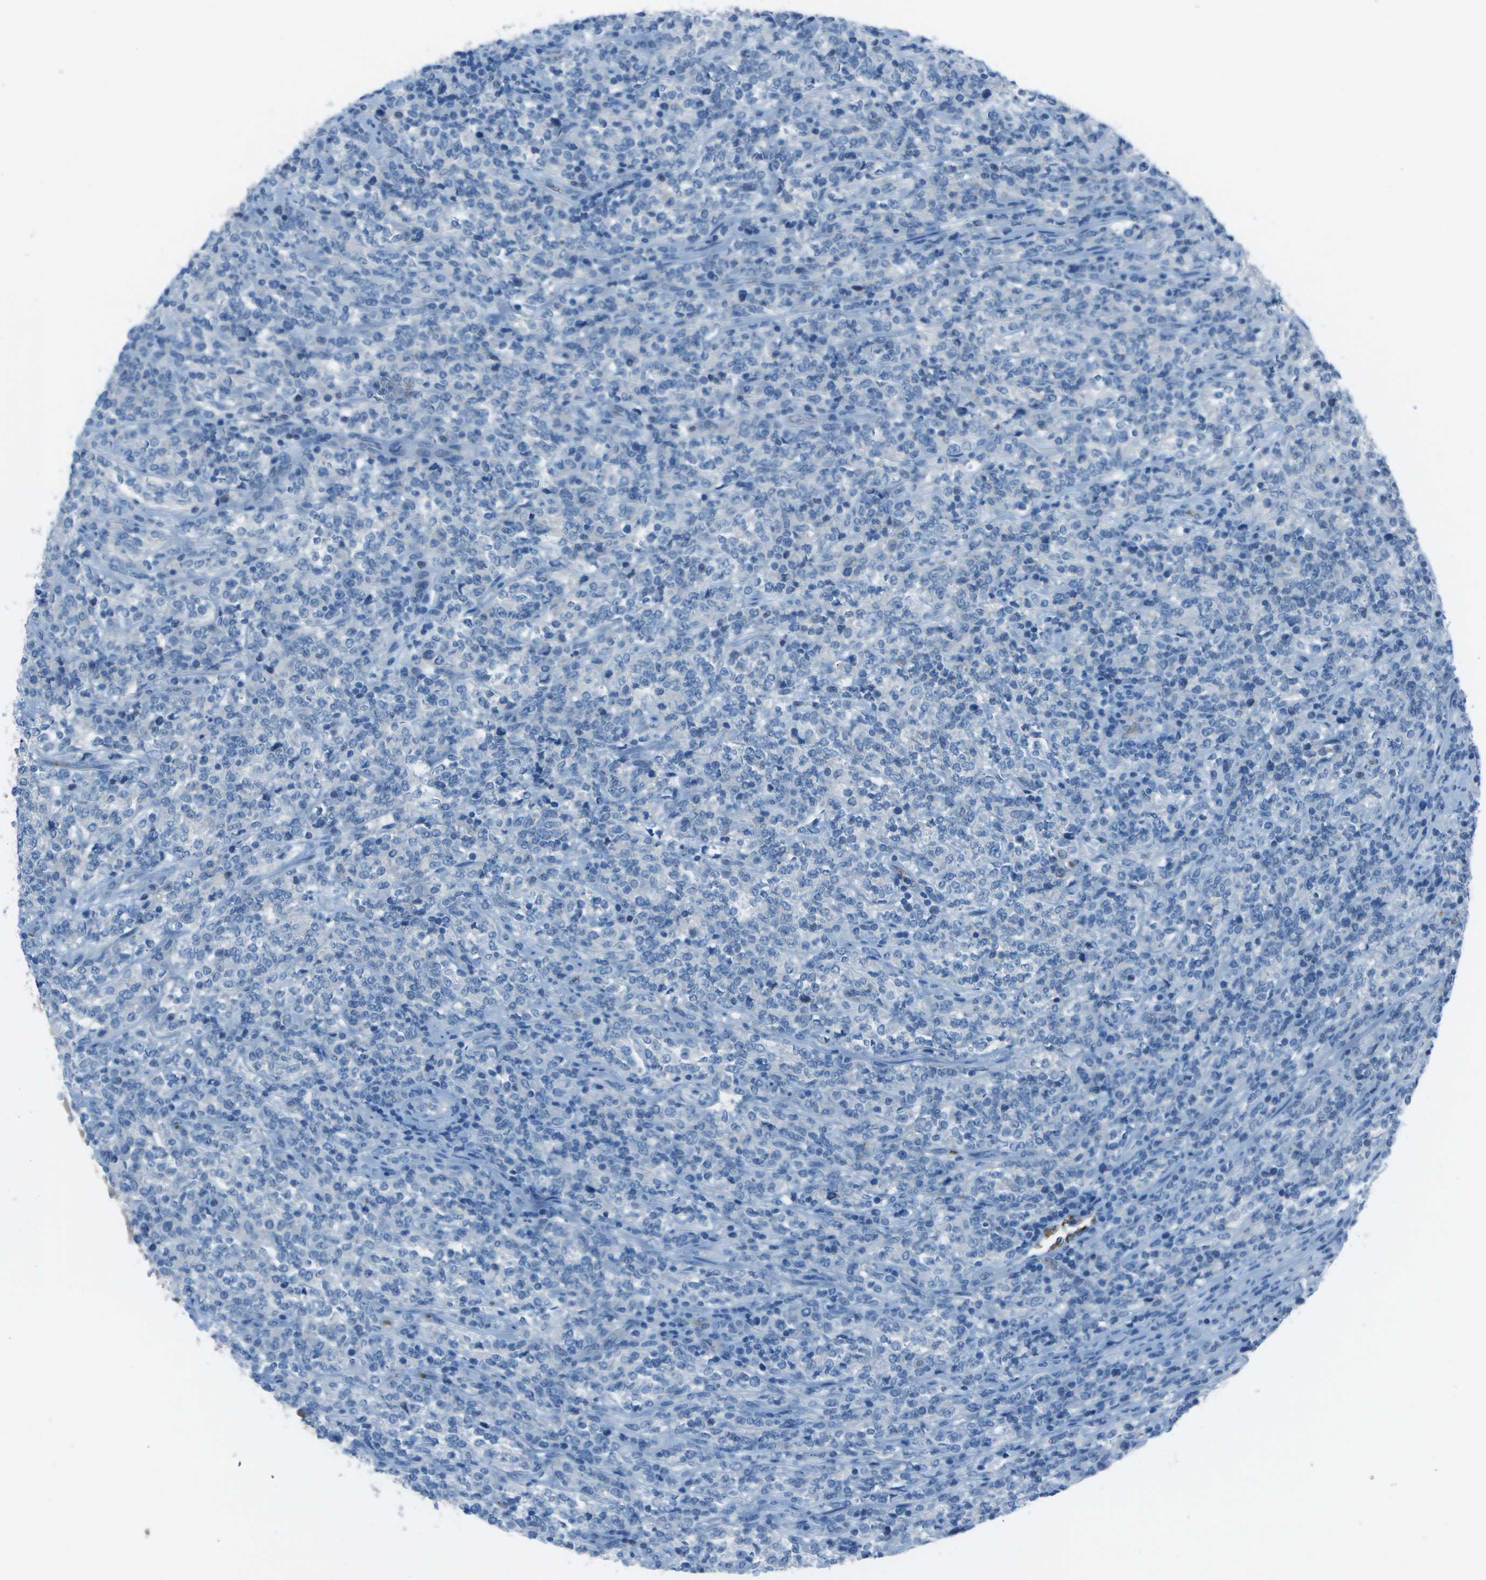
{"staining": {"intensity": "negative", "quantity": "none", "location": "none"}, "tissue": "lymphoma", "cell_type": "Tumor cells", "image_type": "cancer", "snomed": [{"axis": "morphology", "description": "Malignant lymphoma, non-Hodgkin's type, High grade"}, {"axis": "topography", "description": "Soft tissue"}], "caption": "An immunohistochemistry (IHC) image of lymphoma is shown. There is no staining in tumor cells of lymphoma.", "gene": "ASL", "patient": {"sex": "male", "age": 18}}